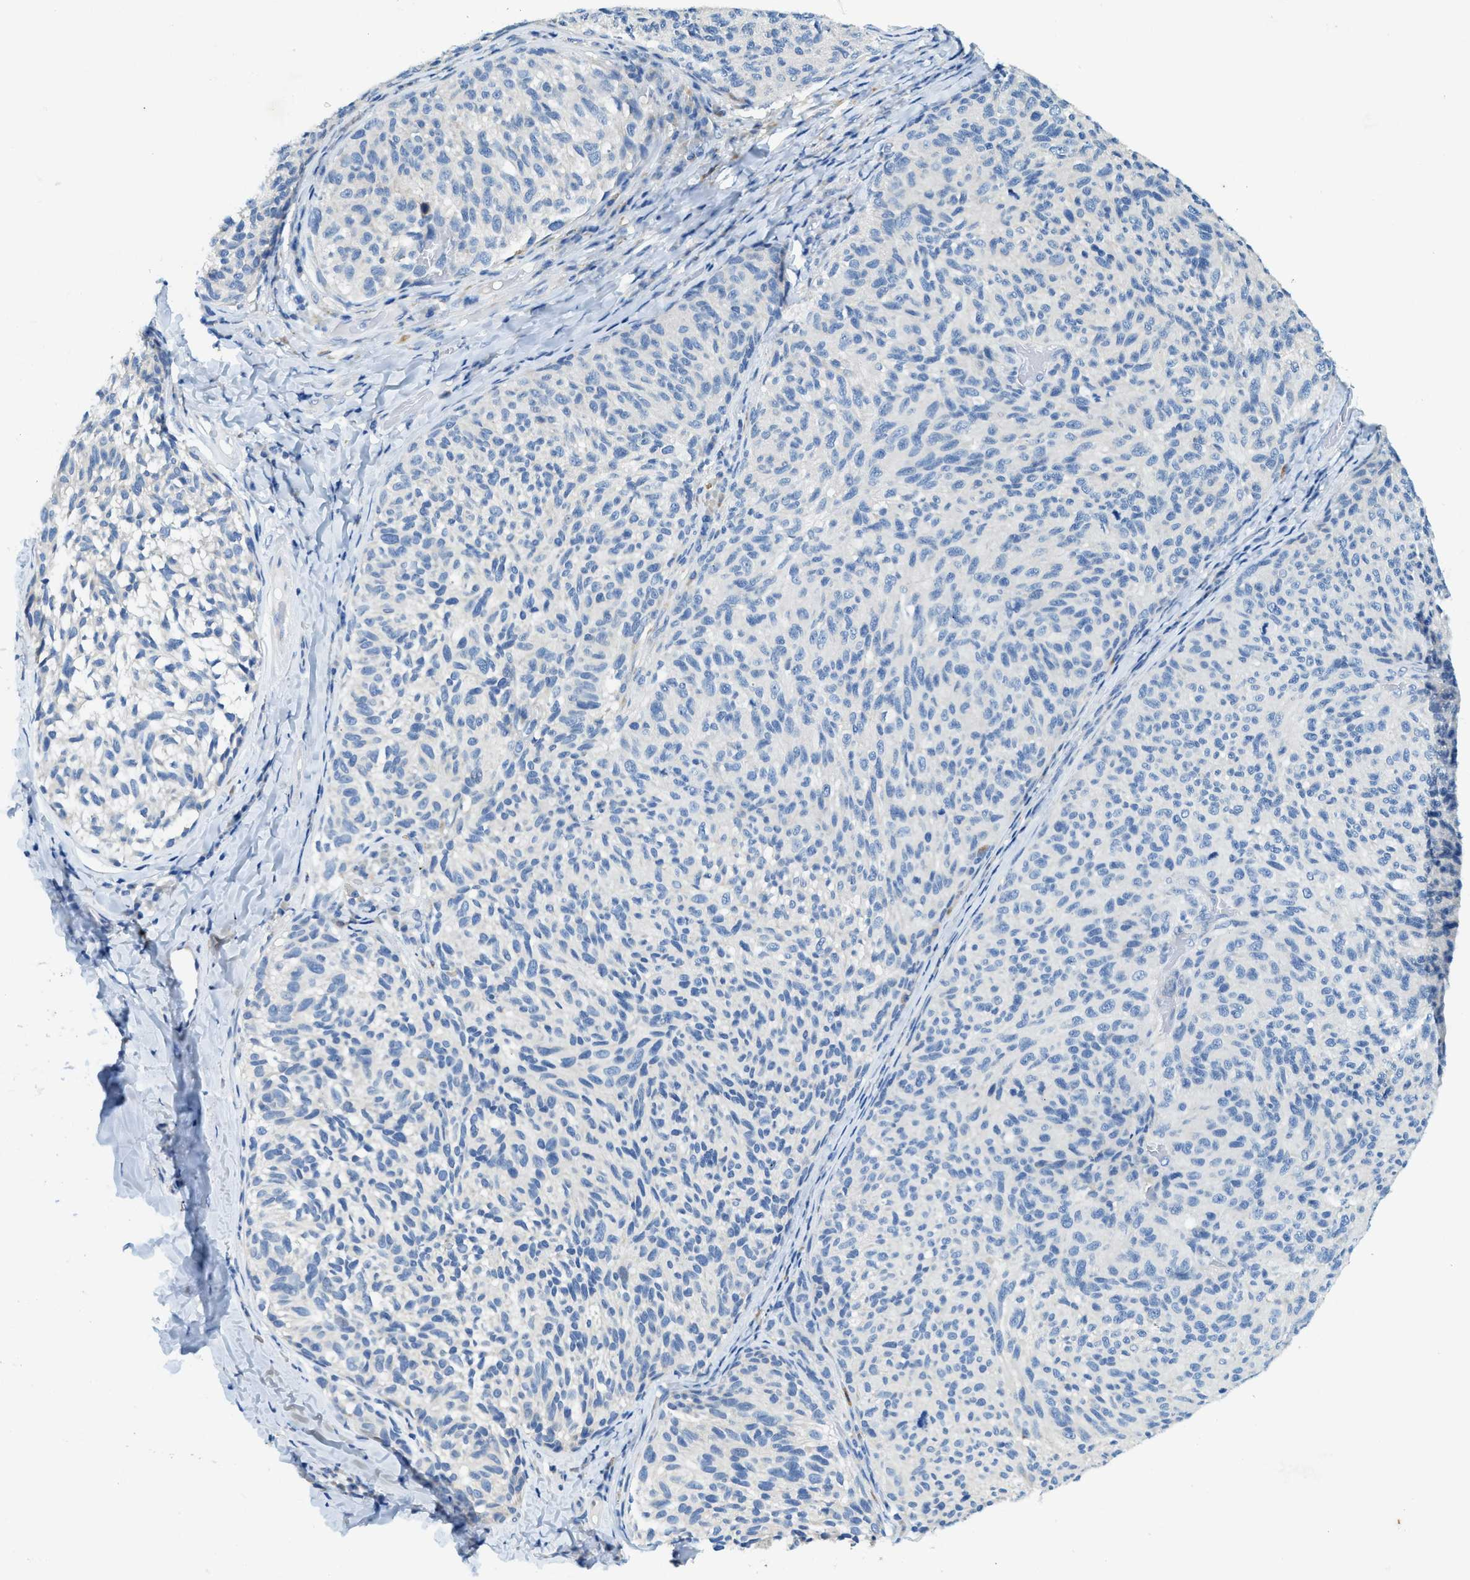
{"staining": {"intensity": "negative", "quantity": "none", "location": "none"}, "tissue": "melanoma", "cell_type": "Tumor cells", "image_type": "cancer", "snomed": [{"axis": "morphology", "description": "Malignant melanoma, NOS"}, {"axis": "topography", "description": "Skin"}], "caption": "Image shows no significant protein expression in tumor cells of melanoma.", "gene": "ZDHHC13", "patient": {"sex": "female", "age": 73}}